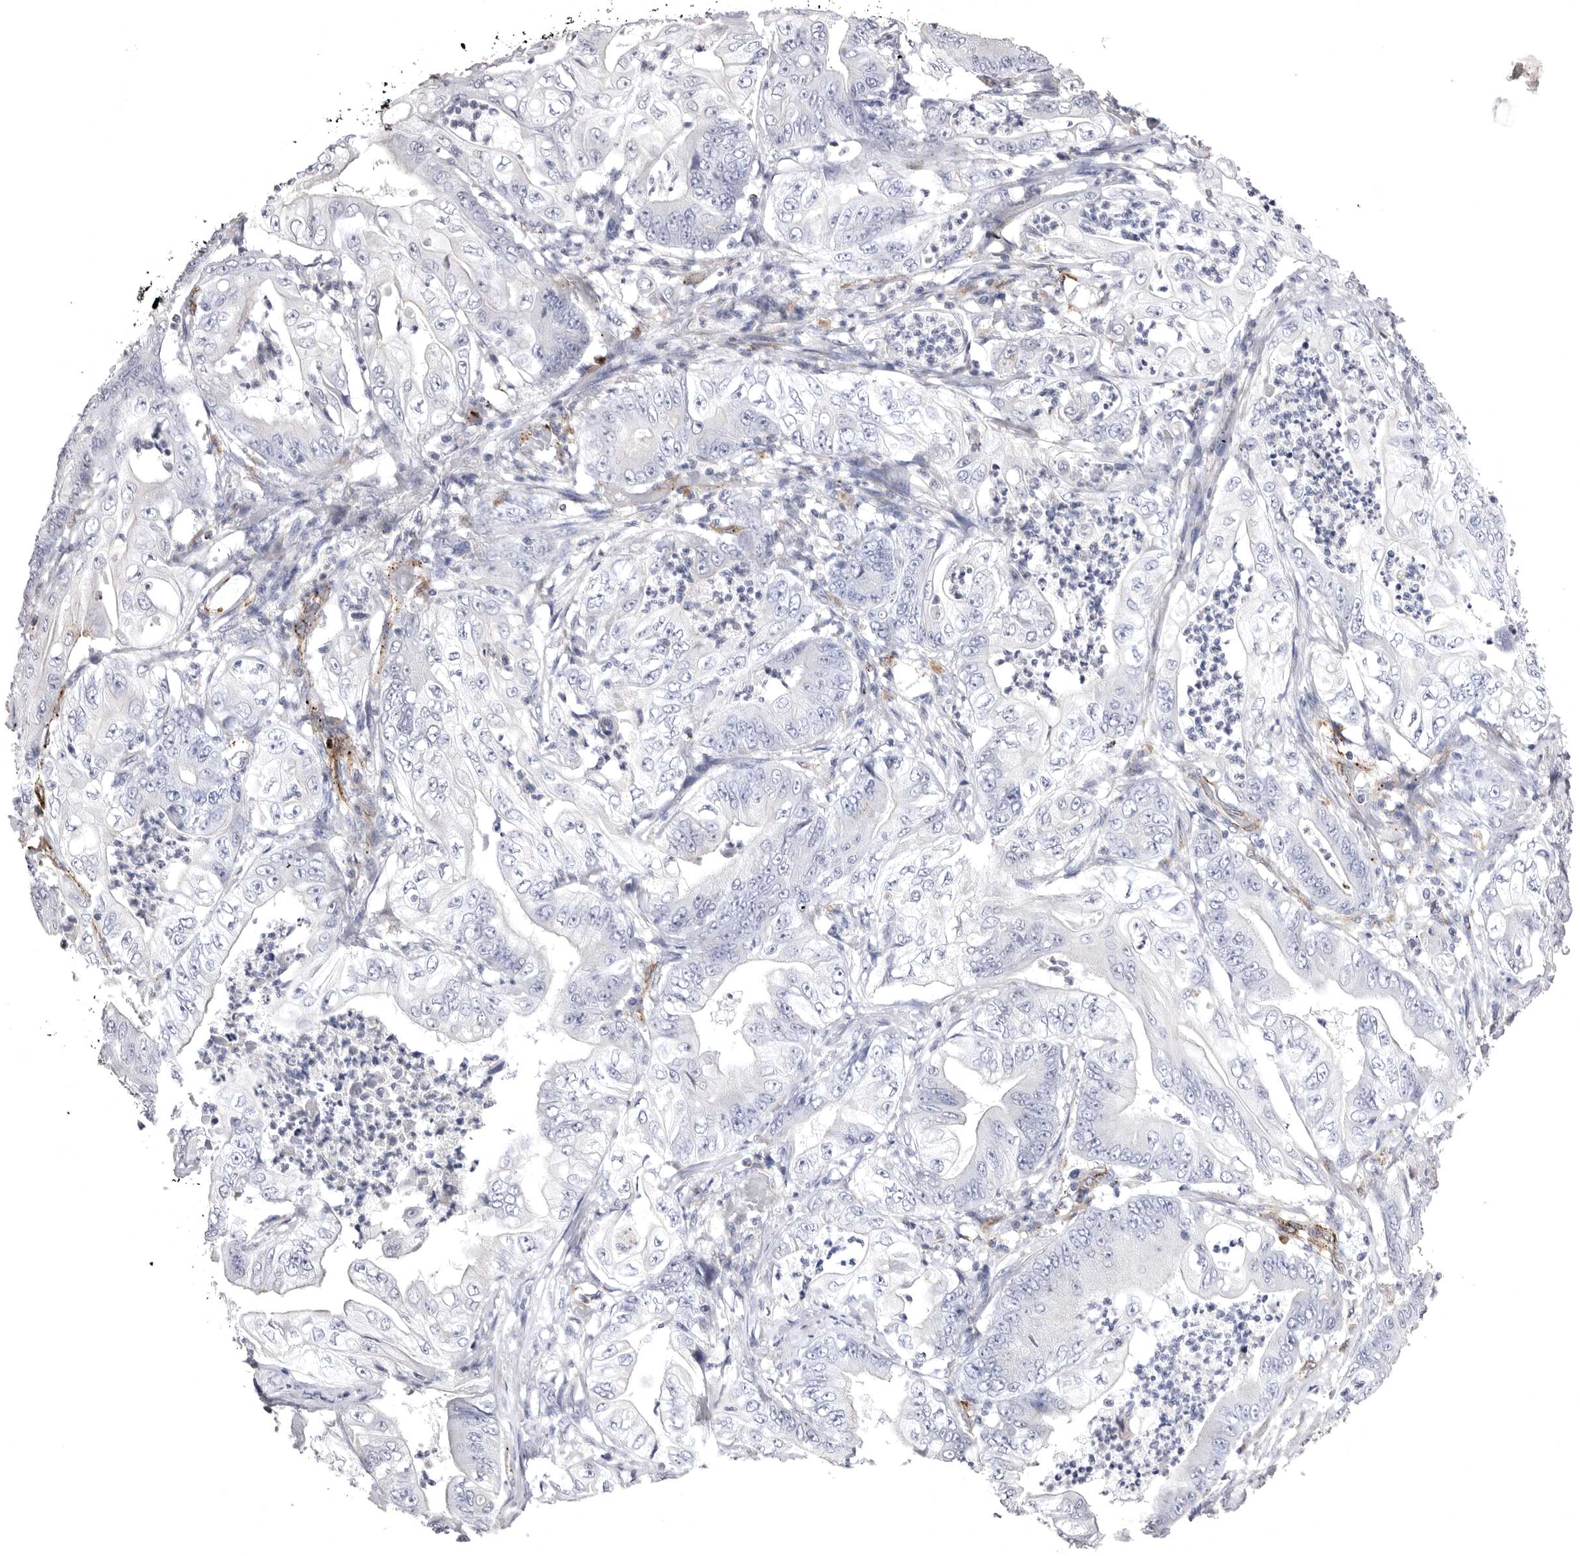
{"staining": {"intensity": "negative", "quantity": "none", "location": "none"}, "tissue": "stomach cancer", "cell_type": "Tumor cells", "image_type": "cancer", "snomed": [{"axis": "morphology", "description": "Adenocarcinoma, NOS"}, {"axis": "topography", "description": "Stomach"}], "caption": "IHC histopathology image of adenocarcinoma (stomach) stained for a protein (brown), which displays no staining in tumor cells.", "gene": "PSPN", "patient": {"sex": "female", "age": 73}}